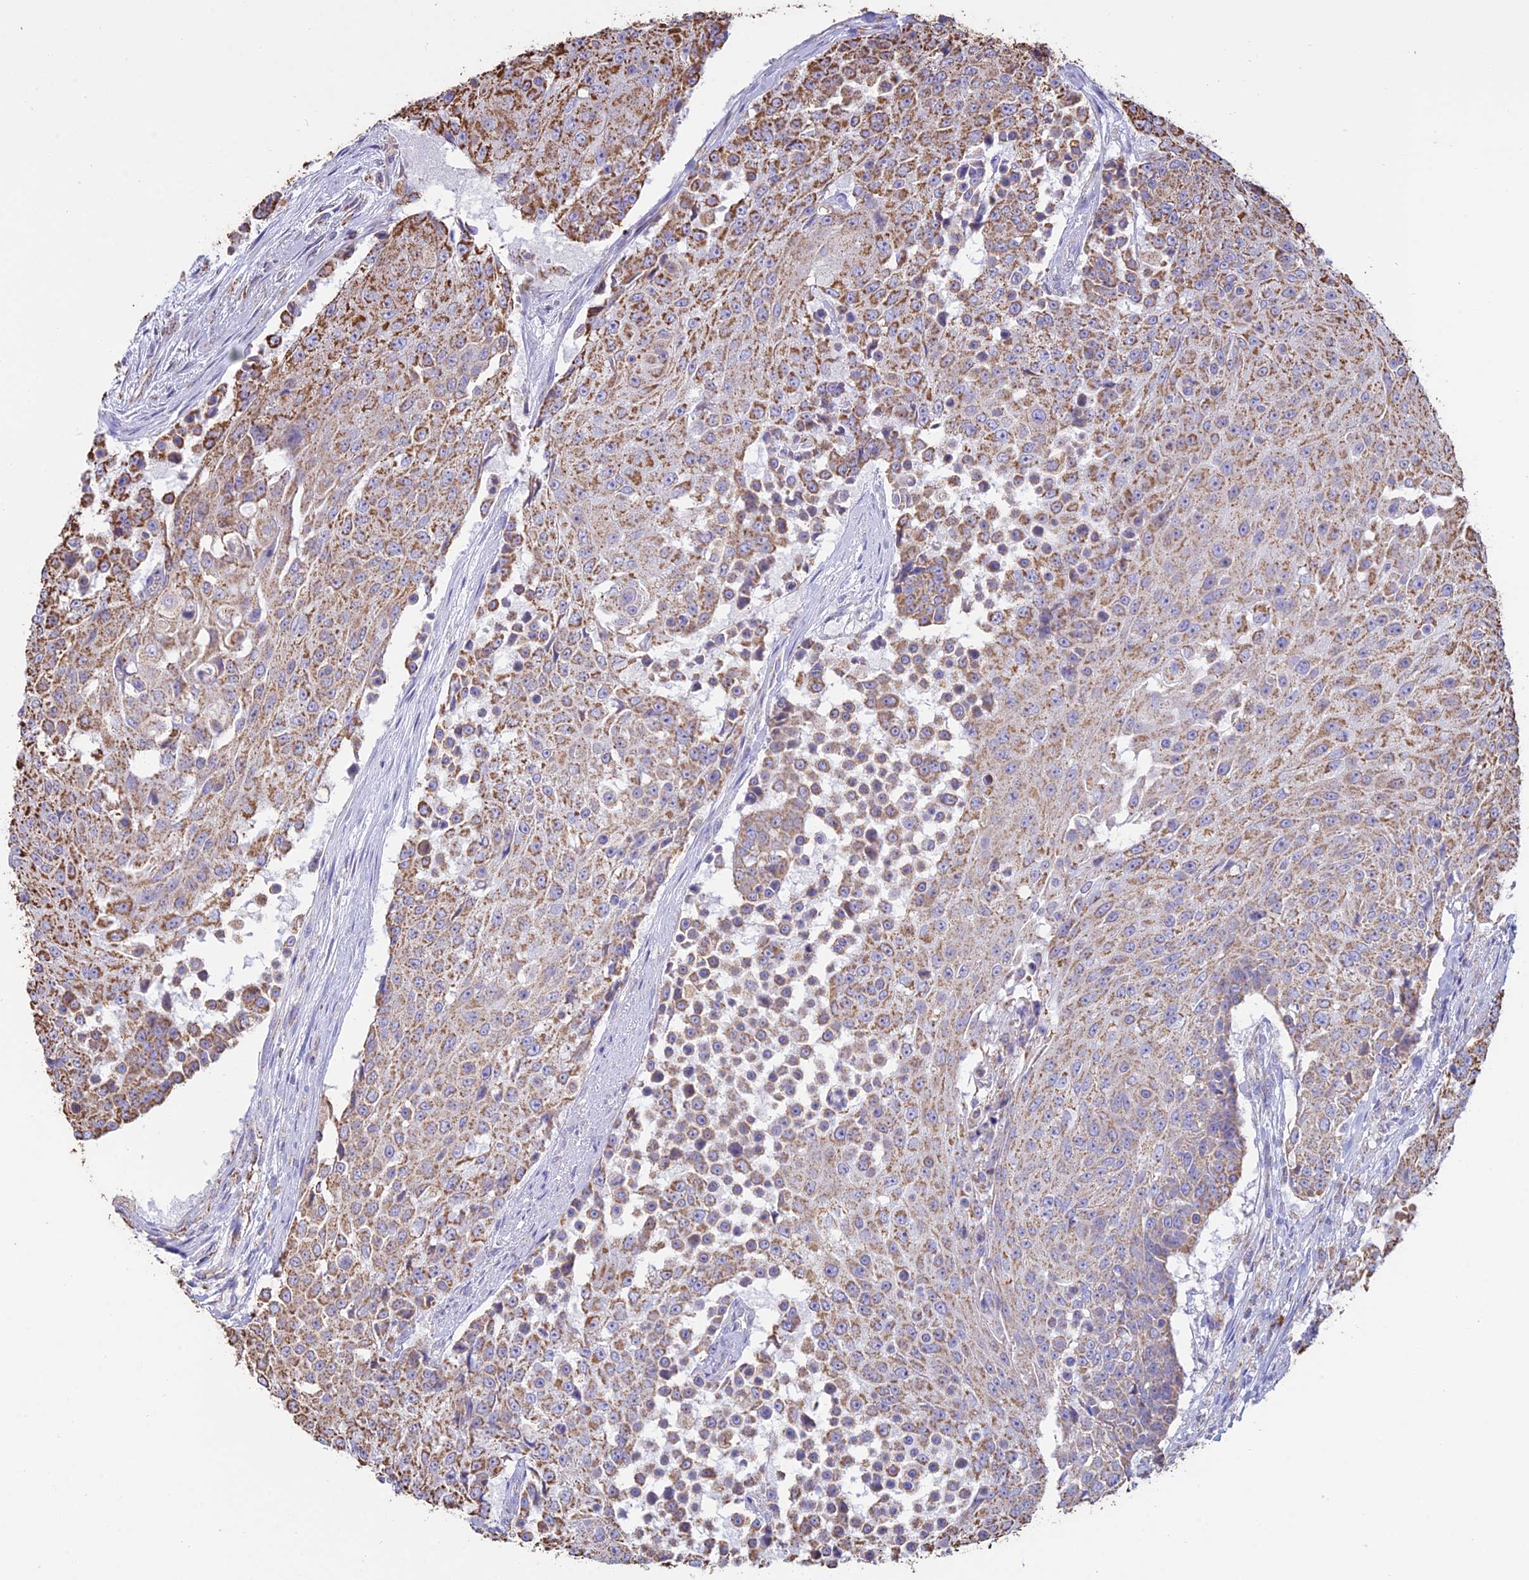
{"staining": {"intensity": "moderate", "quantity": ">75%", "location": "cytoplasmic/membranous"}, "tissue": "urothelial cancer", "cell_type": "Tumor cells", "image_type": "cancer", "snomed": [{"axis": "morphology", "description": "Urothelial carcinoma, High grade"}, {"axis": "topography", "description": "Urinary bladder"}], "caption": "Immunohistochemical staining of urothelial cancer reveals moderate cytoplasmic/membranous protein staining in about >75% of tumor cells.", "gene": "OR2W3", "patient": {"sex": "female", "age": 63}}